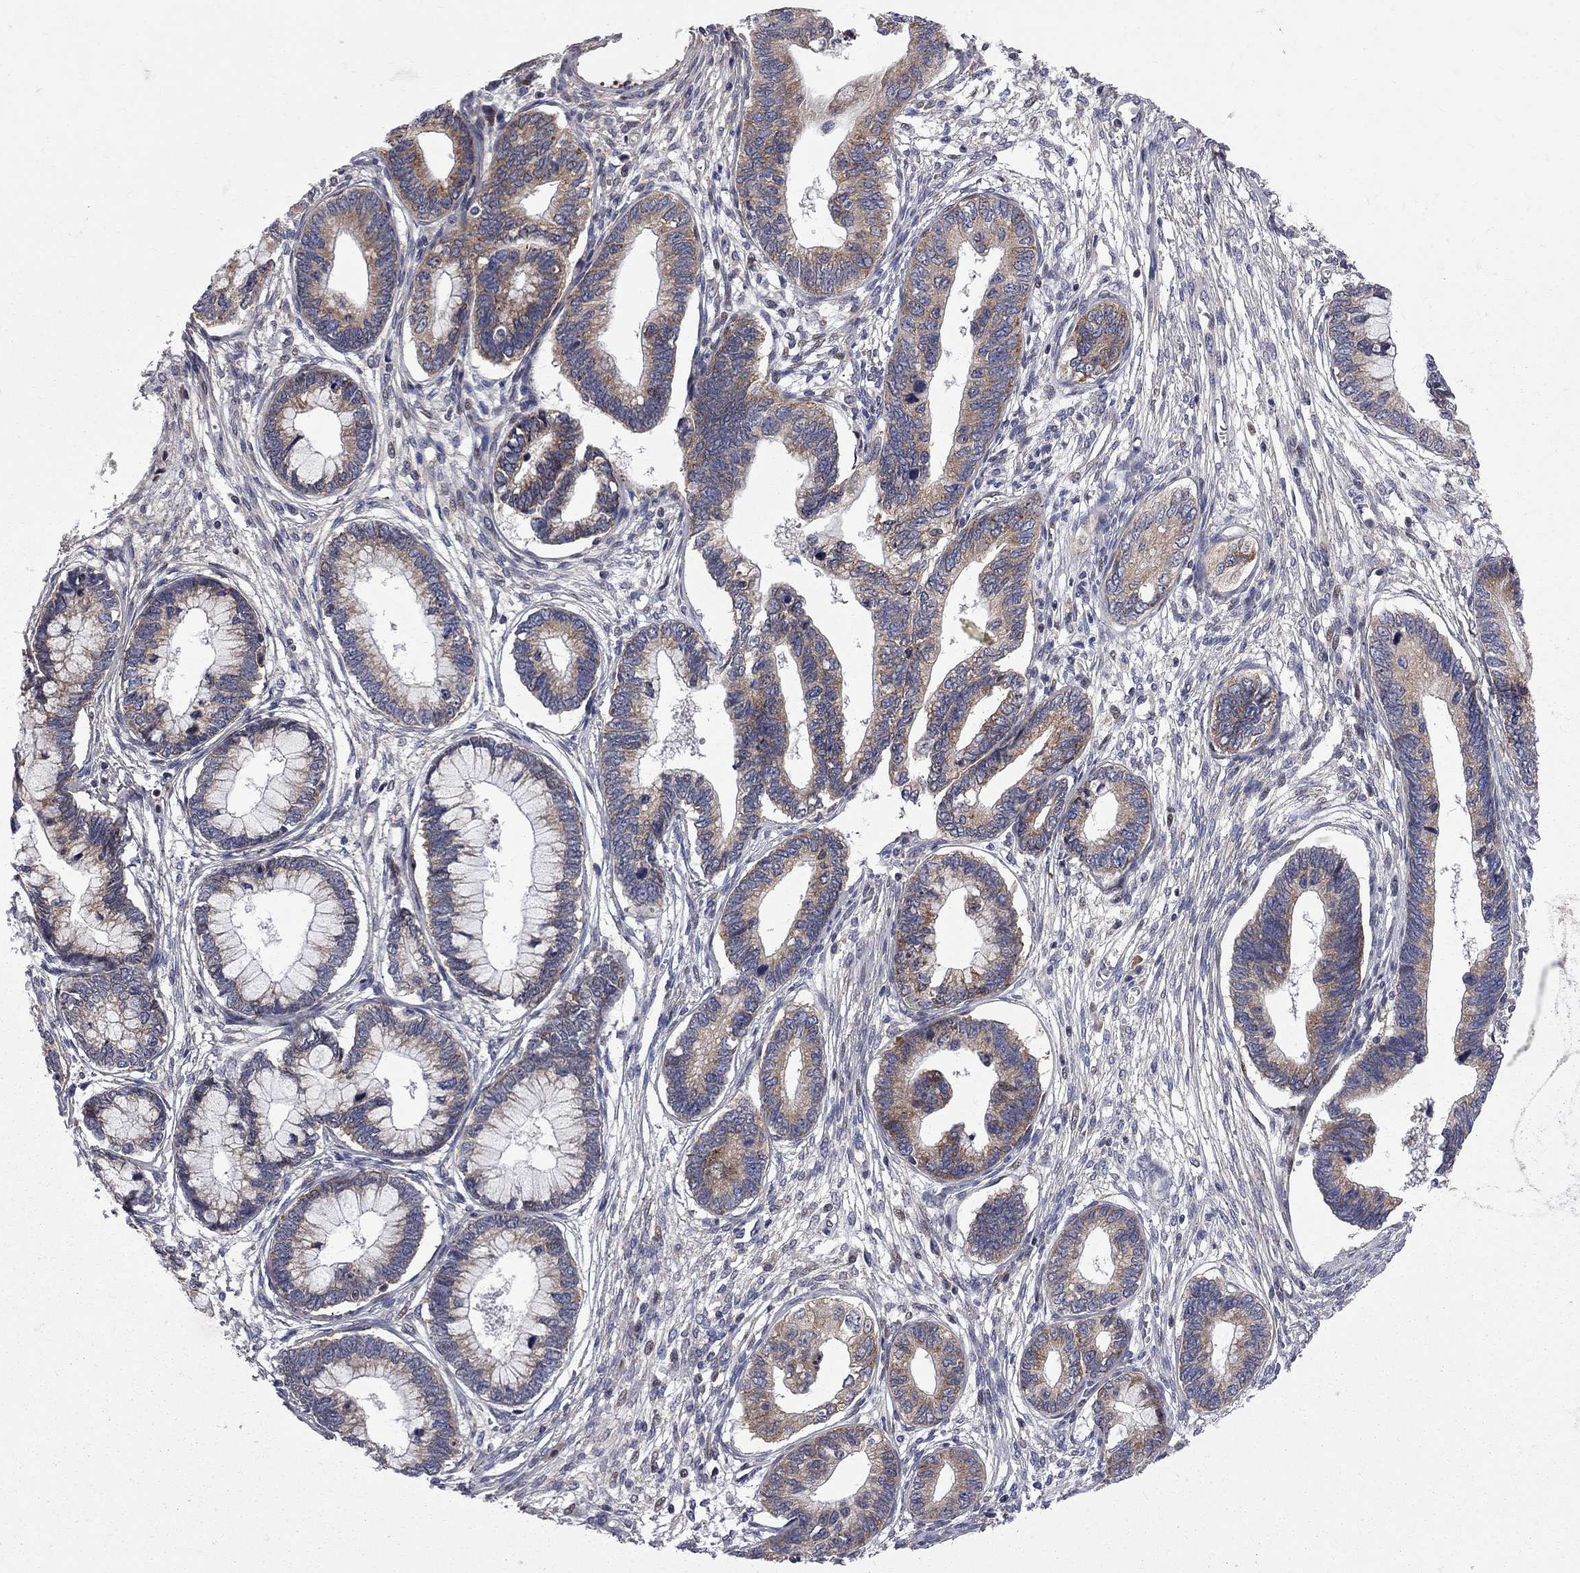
{"staining": {"intensity": "moderate", "quantity": "25%-75%", "location": "cytoplasmic/membranous"}, "tissue": "cervical cancer", "cell_type": "Tumor cells", "image_type": "cancer", "snomed": [{"axis": "morphology", "description": "Adenocarcinoma, NOS"}, {"axis": "topography", "description": "Cervix"}], "caption": "Adenocarcinoma (cervical) was stained to show a protein in brown. There is medium levels of moderate cytoplasmic/membranous positivity in approximately 25%-75% of tumor cells. (DAB IHC, brown staining for protein, blue staining for nuclei).", "gene": "CNOT11", "patient": {"sex": "female", "age": 44}}